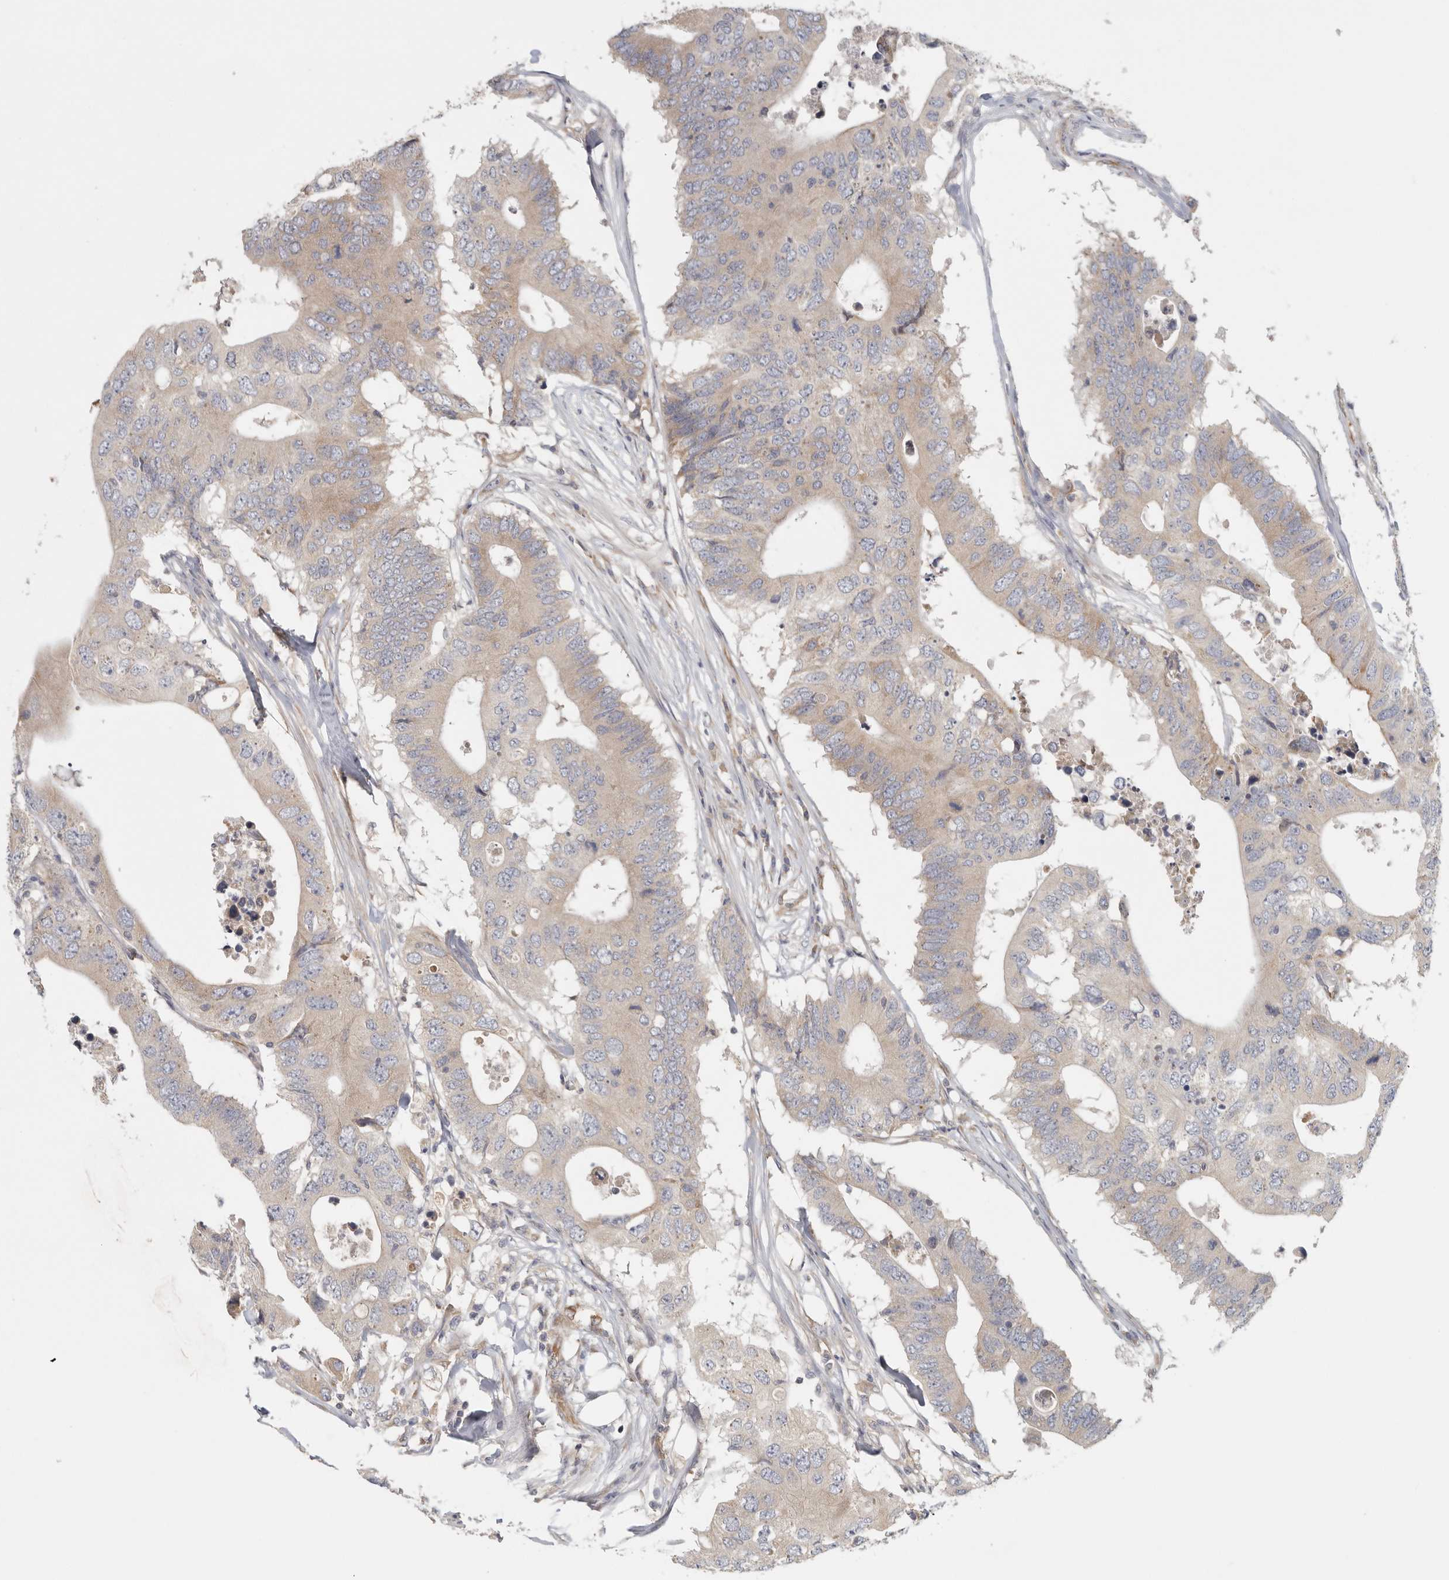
{"staining": {"intensity": "weak", "quantity": "25%-75%", "location": "cytoplasmic/membranous"}, "tissue": "colorectal cancer", "cell_type": "Tumor cells", "image_type": "cancer", "snomed": [{"axis": "morphology", "description": "Adenocarcinoma, NOS"}, {"axis": "topography", "description": "Colon"}], "caption": "Brown immunohistochemical staining in human colorectal adenocarcinoma exhibits weak cytoplasmic/membranous expression in about 25%-75% of tumor cells. (Brightfield microscopy of DAB IHC at high magnification).", "gene": "BCAP29", "patient": {"sex": "male", "age": 71}}